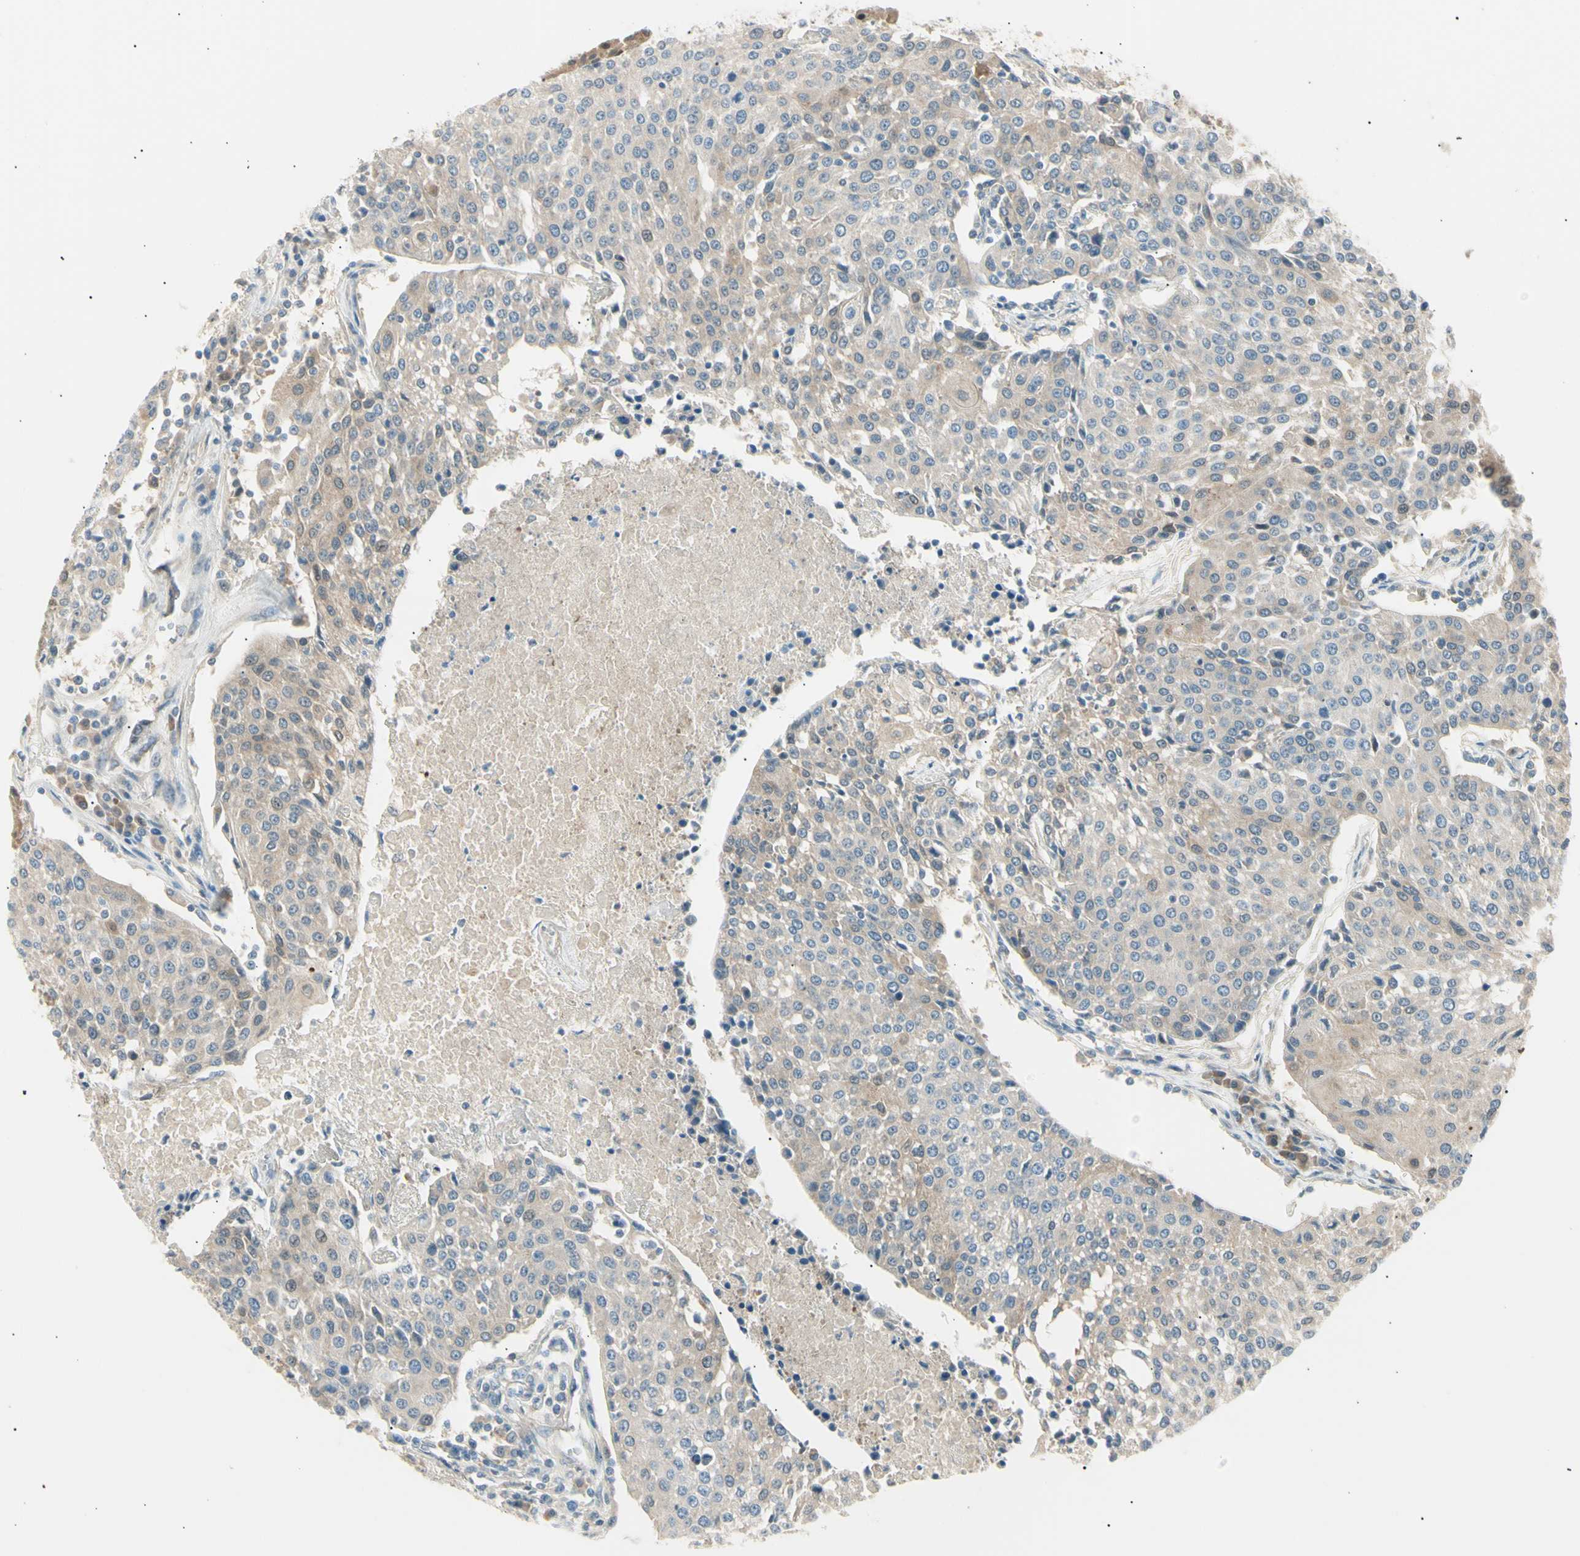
{"staining": {"intensity": "weak", "quantity": ">75%", "location": "cytoplasmic/membranous"}, "tissue": "urothelial cancer", "cell_type": "Tumor cells", "image_type": "cancer", "snomed": [{"axis": "morphology", "description": "Urothelial carcinoma, High grade"}, {"axis": "topography", "description": "Urinary bladder"}], "caption": "Protein positivity by immunohistochemistry displays weak cytoplasmic/membranous staining in about >75% of tumor cells in urothelial cancer.", "gene": "LHPP", "patient": {"sex": "female", "age": 85}}